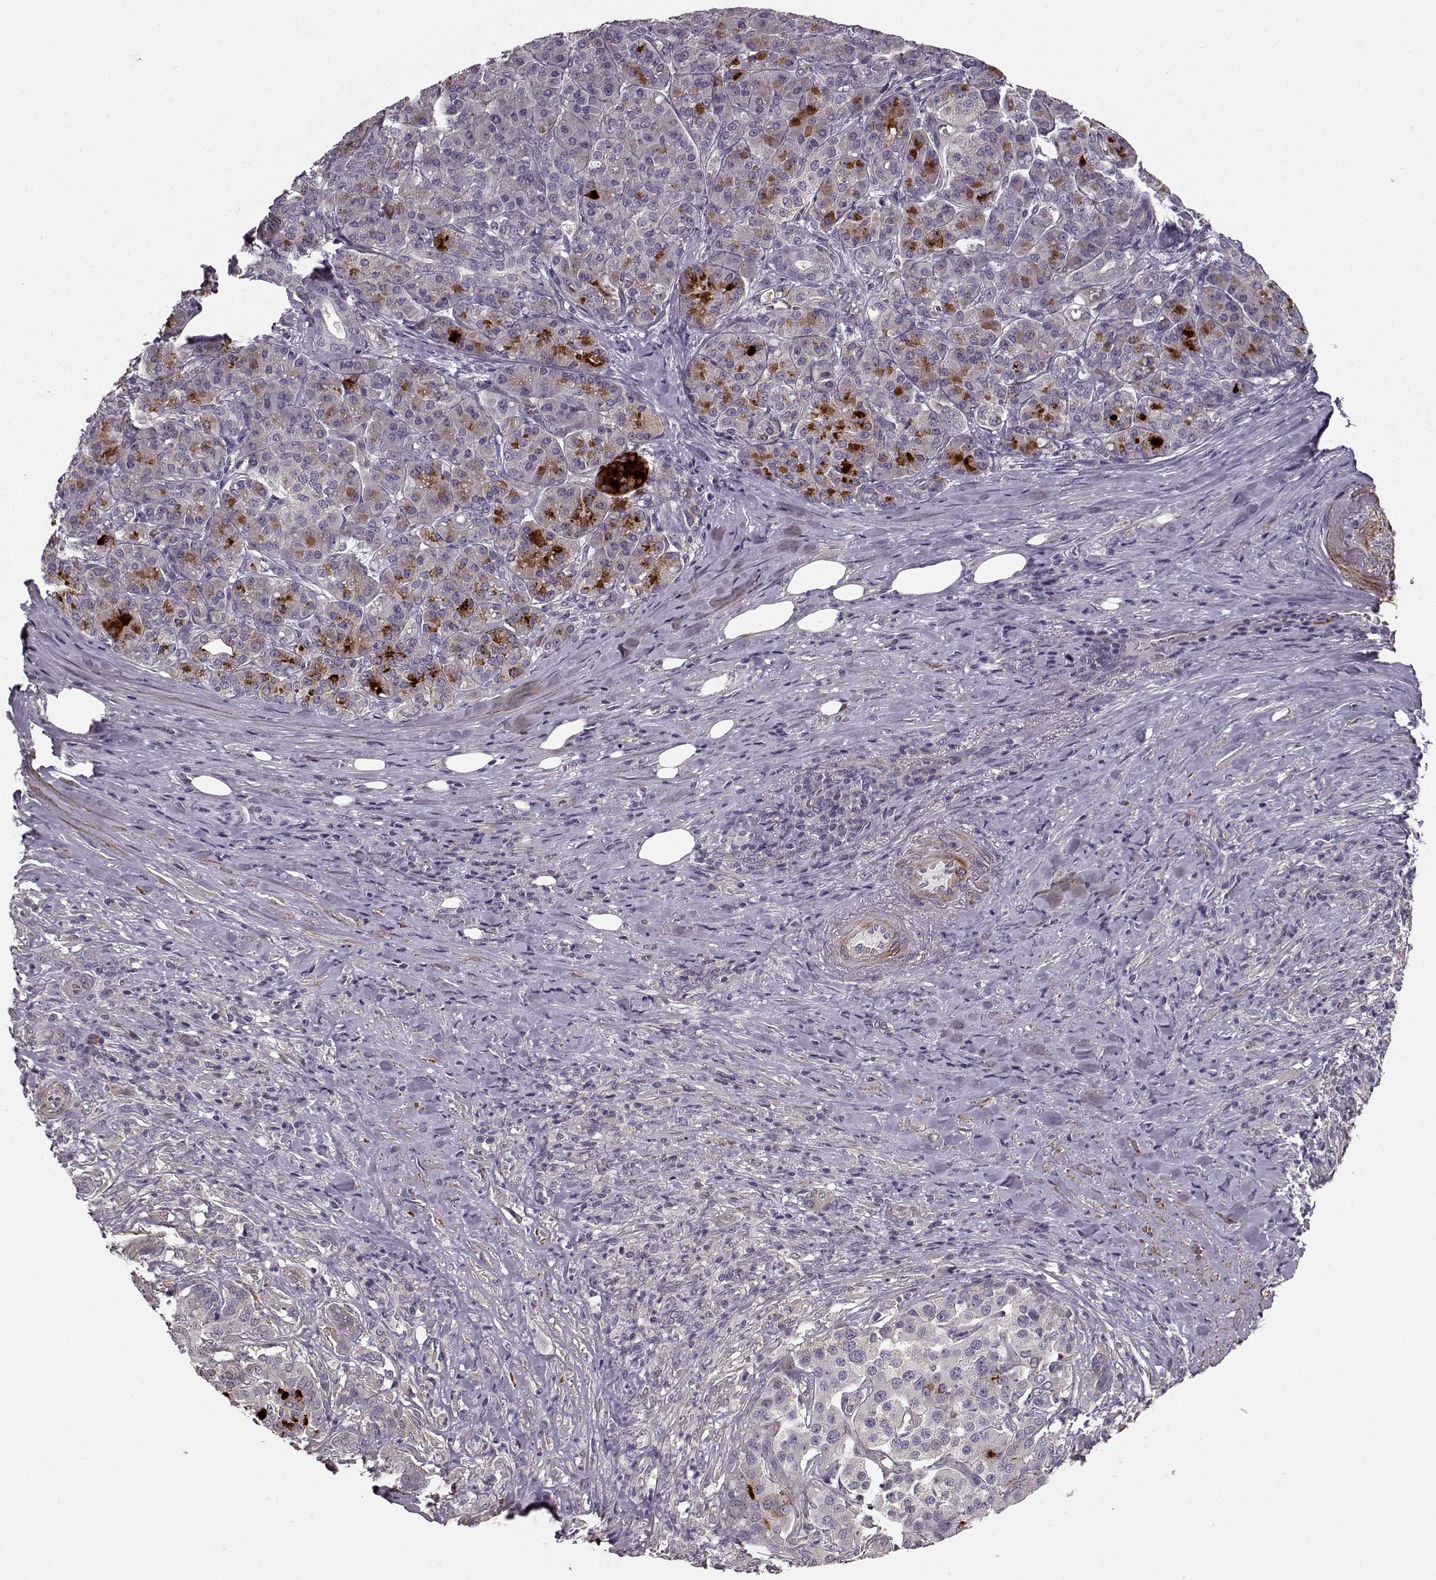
{"staining": {"intensity": "negative", "quantity": "none", "location": "none"}, "tissue": "pancreatic cancer", "cell_type": "Tumor cells", "image_type": "cancer", "snomed": [{"axis": "morphology", "description": "Normal tissue, NOS"}, {"axis": "morphology", "description": "Inflammation, NOS"}, {"axis": "morphology", "description": "Adenocarcinoma, NOS"}, {"axis": "topography", "description": "Pancreas"}], "caption": "Tumor cells show no significant protein staining in pancreatic cancer.", "gene": "SLAIN2", "patient": {"sex": "male", "age": 57}}